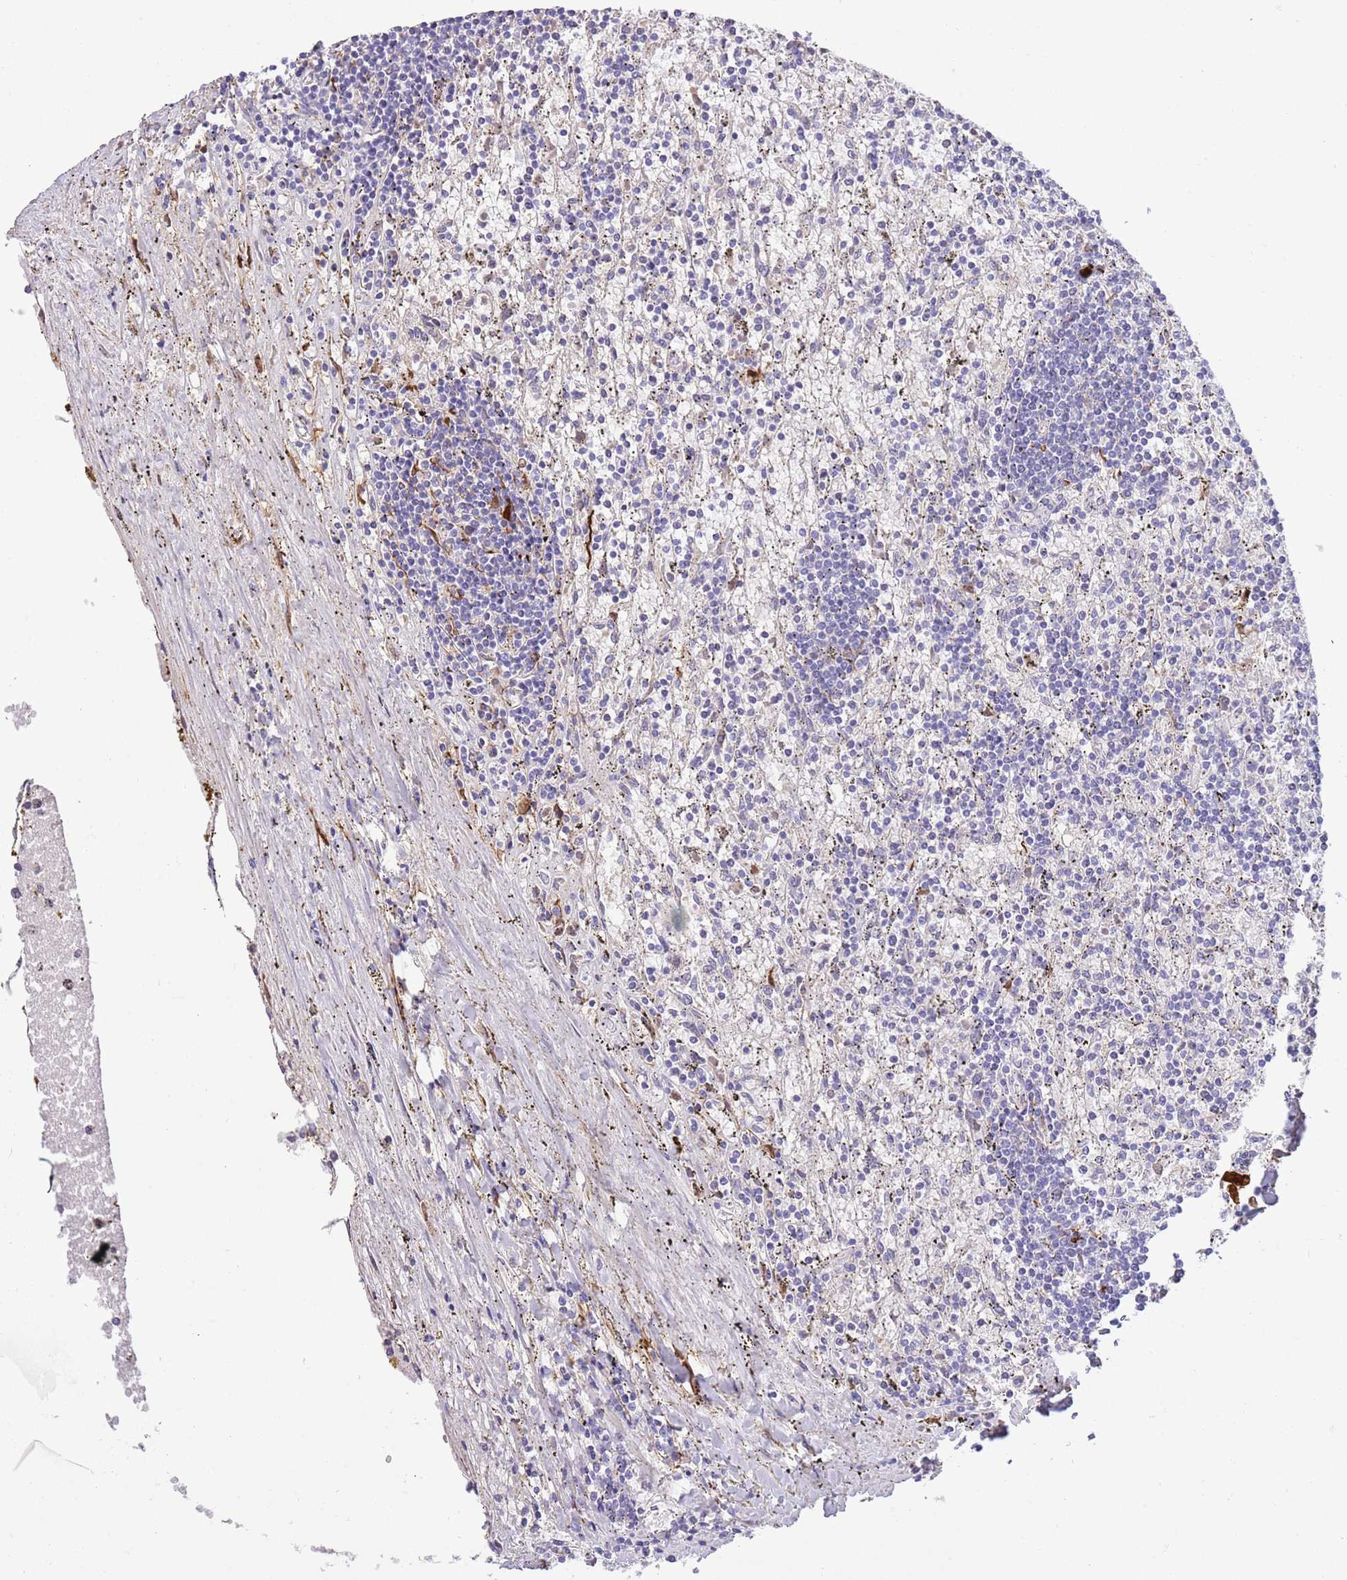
{"staining": {"intensity": "negative", "quantity": "none", "location": "none"}, "tissue": "lymphoma", "cell_type": "Tumor cells", "image_type": "cancer", "snomed": [{"axis": "morphology", "description": "Malignant lymphoma, non-Hodgkin's type, Low grade"}, {"axis": "topography", "description": "Spleen"}], "caption": "Immunohistochemistry image of neoplastic tissue: lymphoma stained with DAB exhibits no significant protein positivity in tumor cells.", "gene": "SFTPA1", "patient": {"sex": "male", "age": 76}}